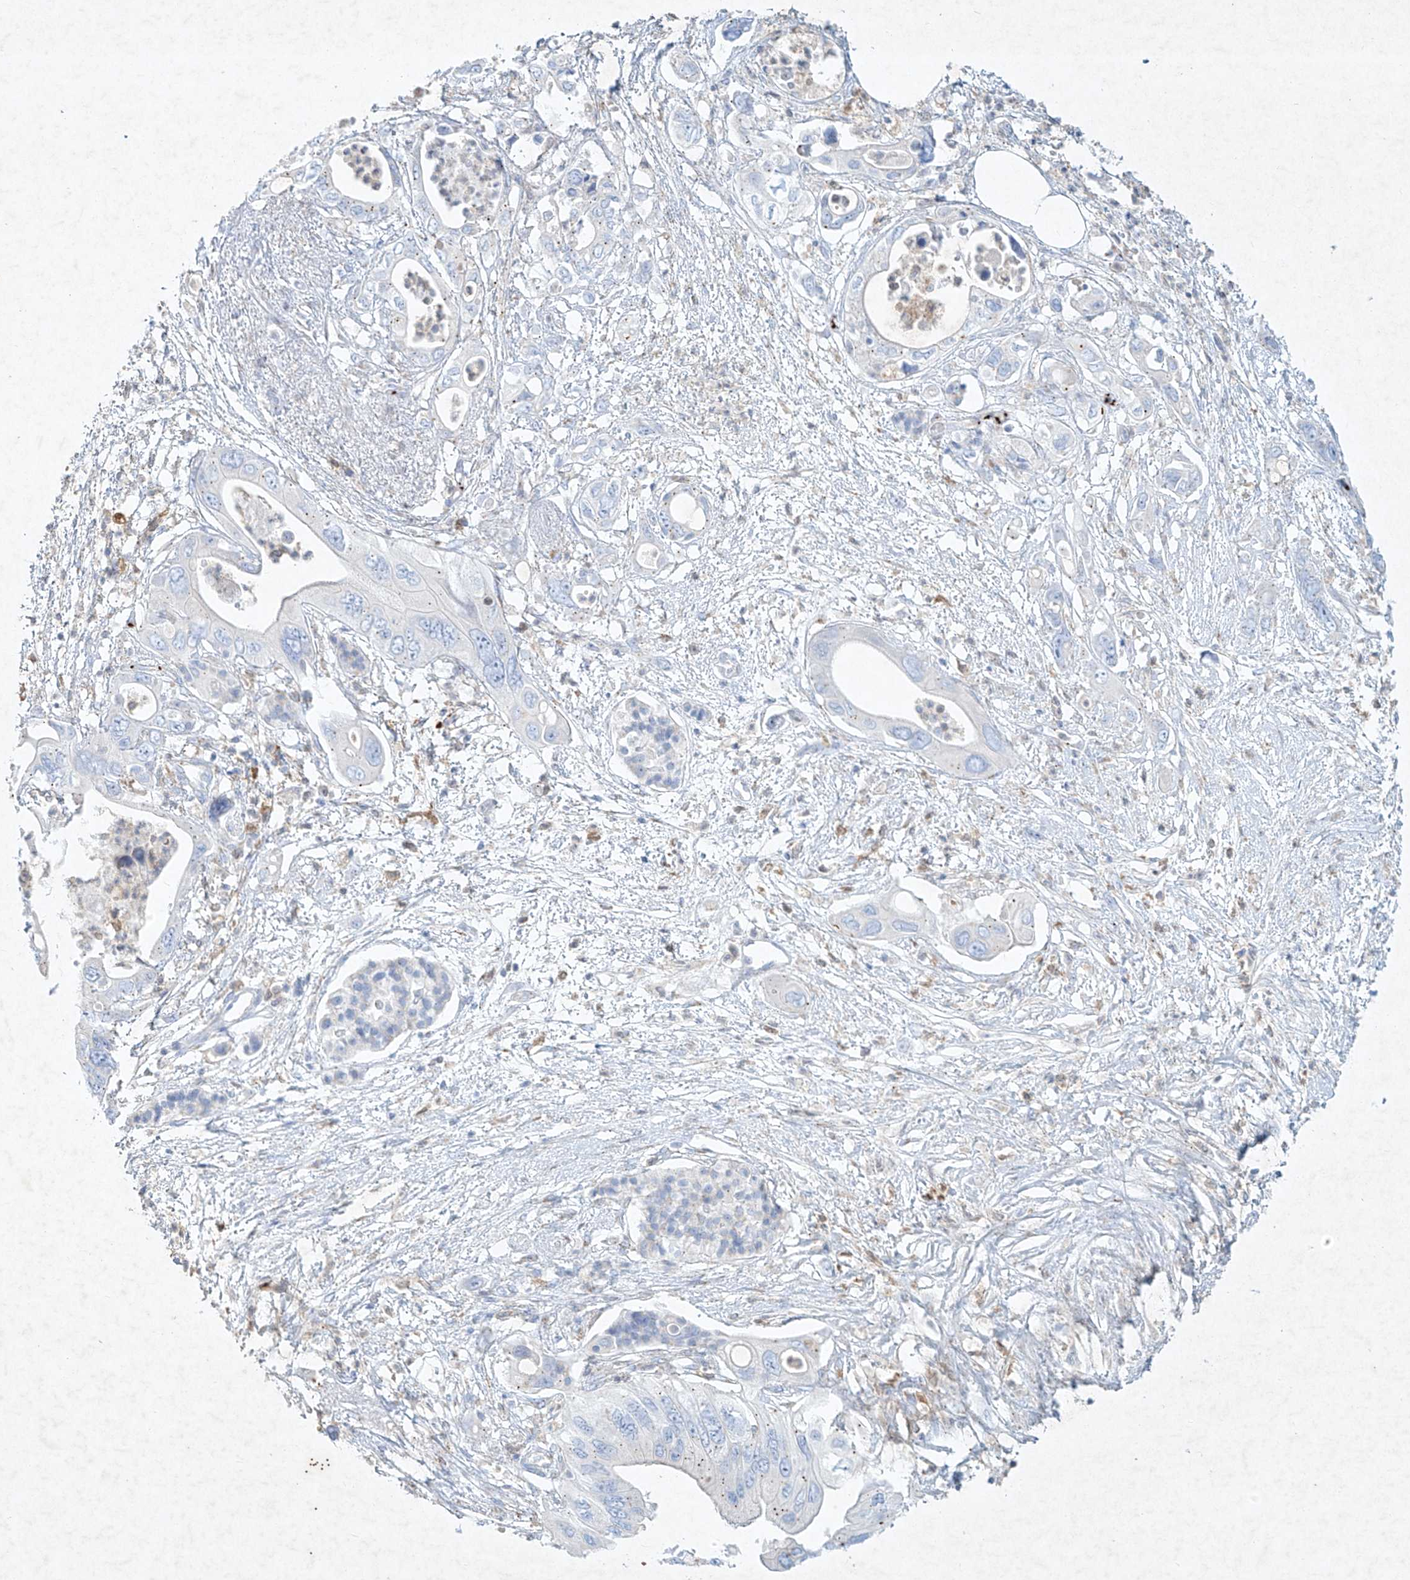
{"staining": {"intensity": "negative", "quantity": "none", "location": "none"}, "tissue": "pancreatic cancer", "cell_type": "Tumor cells", "image_type": "cancer", "snomed": [{"axis": "morphology", "description": "Adenocarcinoma, NOS"}, {"axis": "topography", "description": "Pancreas"}], "caption": "Tumor cells show no significant protein staining in pancreatic adenocarcinoma. (Stains: DAB (3,3'-diaminobenzidine) immunohistochemistry with hematoxylin counter stain, Microscopy: brightfield microscopy at high magnification).", "gene": "PLEK", "patient": {"sex": "male", "age": 66}}